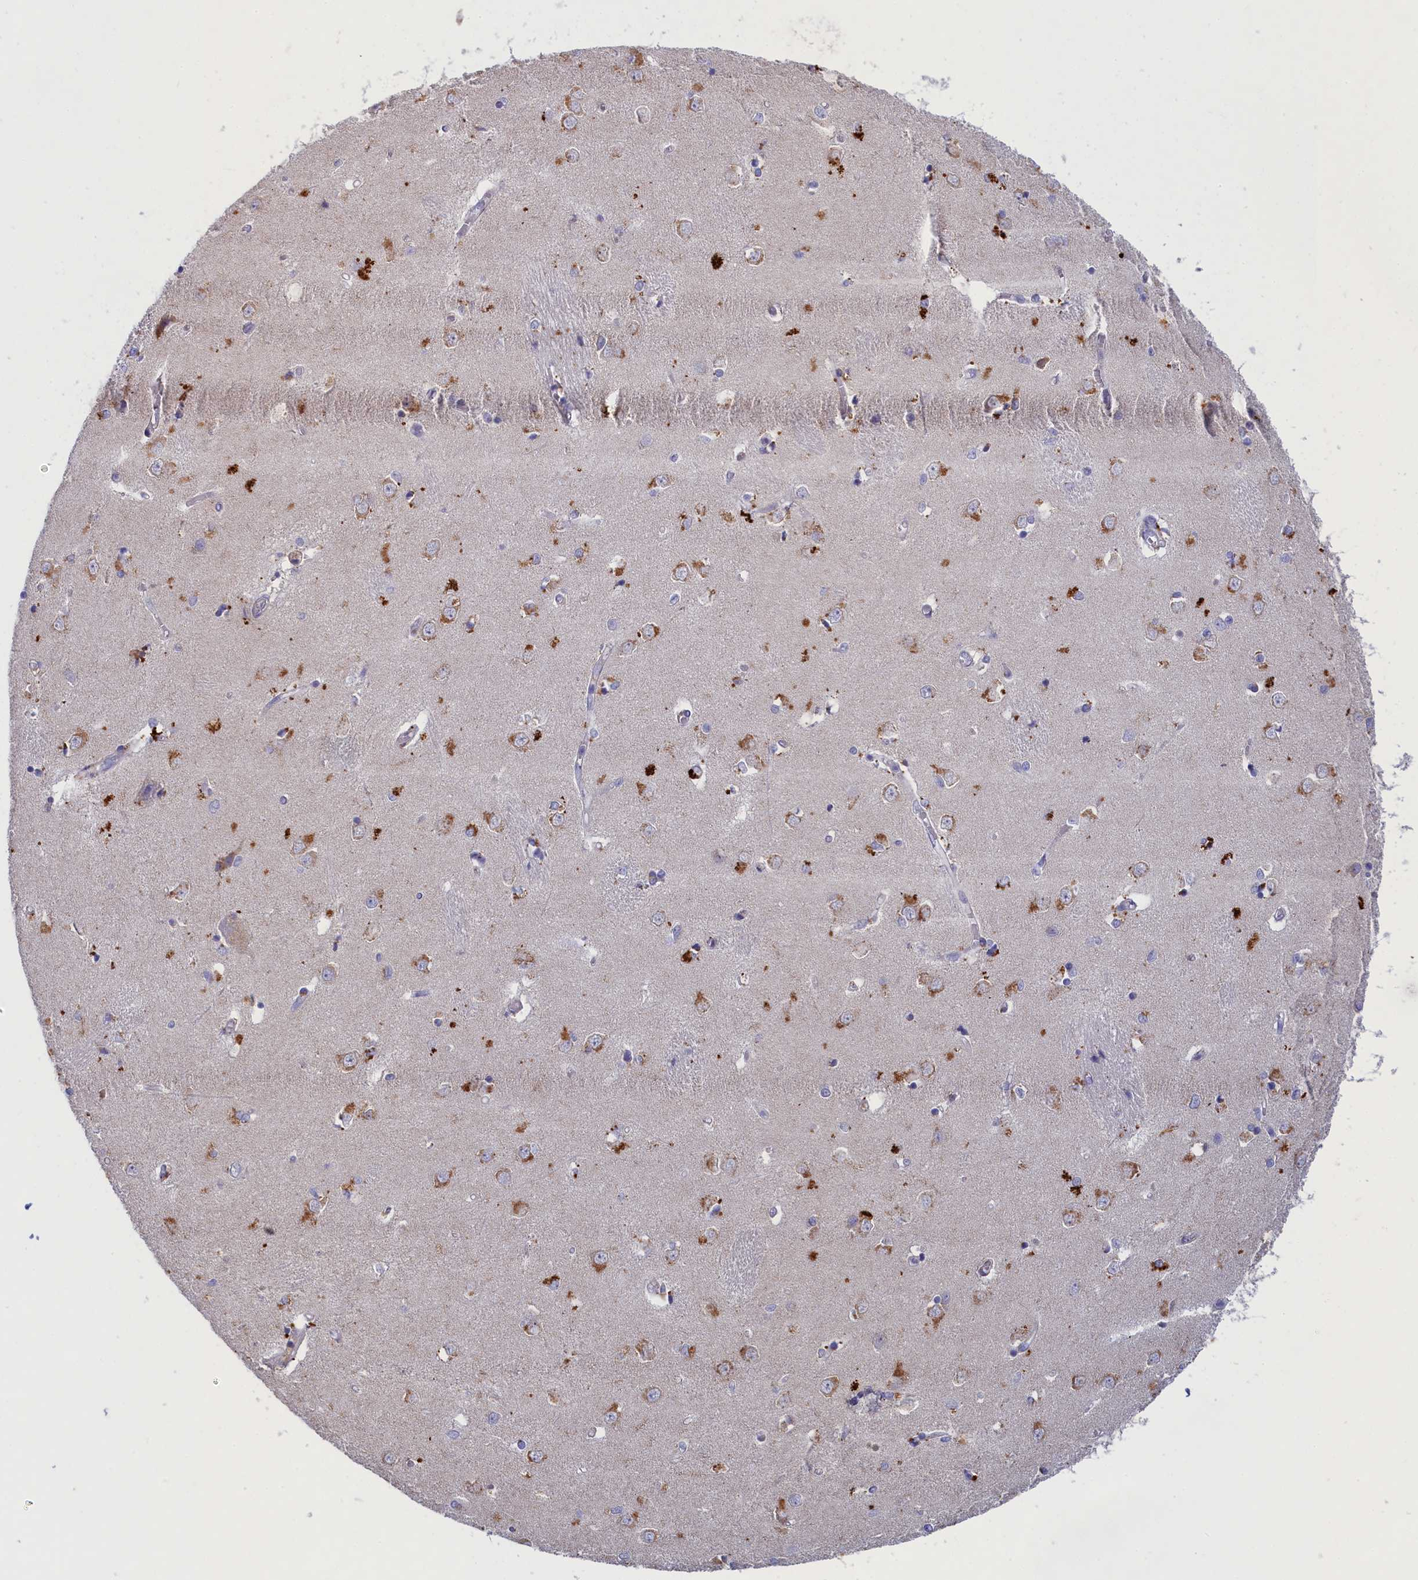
{"staining": {"intensity": "negative", "quantity": "none", "location": "none"}, "tissue": "caudate", "cell_type": "Glial cells", "image_type": "normal", "snomed": [{"axis": "morphology", "description": "Normal tissue, NOS"}, {"axis": "topography", "description": "Lateral ventricle wall"}], "caption": "A high-resolution photomicrograph shows immunohistochemistry staining of normal caudate, which shows no significant staining in glial cells.", "gene": "WDR6", "patient": {"sex": "male", "age": 37}}